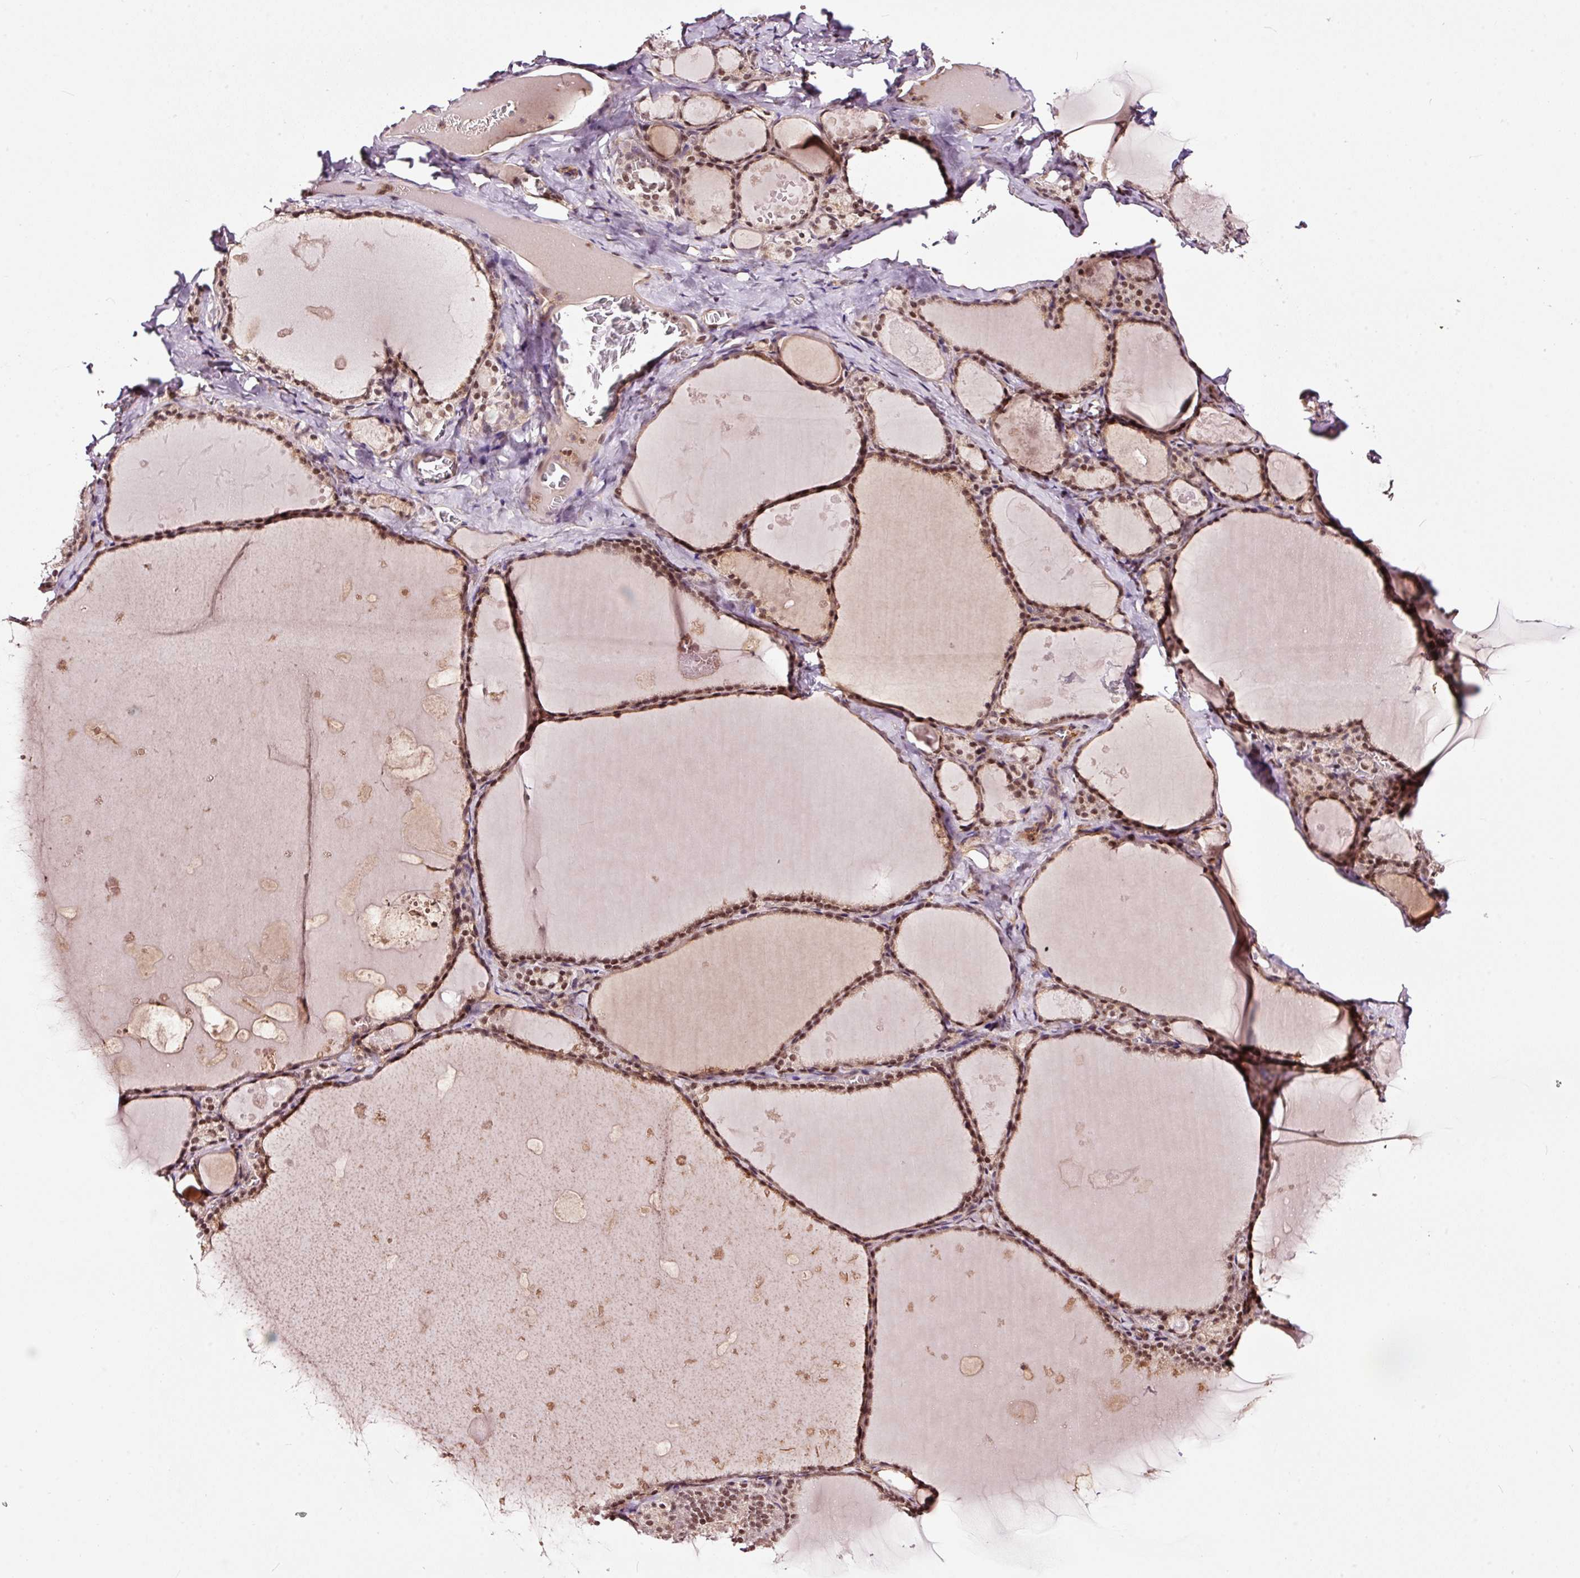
{"staining": {"intensity": "strong", "quantity": "25%-75%", "location": "nuclear"}, "tissue": "thyroid gland", "cell_type": "Glandular cells", "image_type": "normal", "snomed": [{"axis": "morphology", "description": "Normal tissue, NOS"}, {"axis": "topography", "description": "Thyroid gland"}], "caption": "Glandular cells demonstrate high levels of strong nuclear expression in about 25%-75% of cells in normal thyroid gland. The protein of interest is stained brown, and the nuclei are stained in blue (DAB IHC with brightfield microscopy, high magnification).", "gene": "RFC4", "patient": {"sex": "male", "age": 56}}